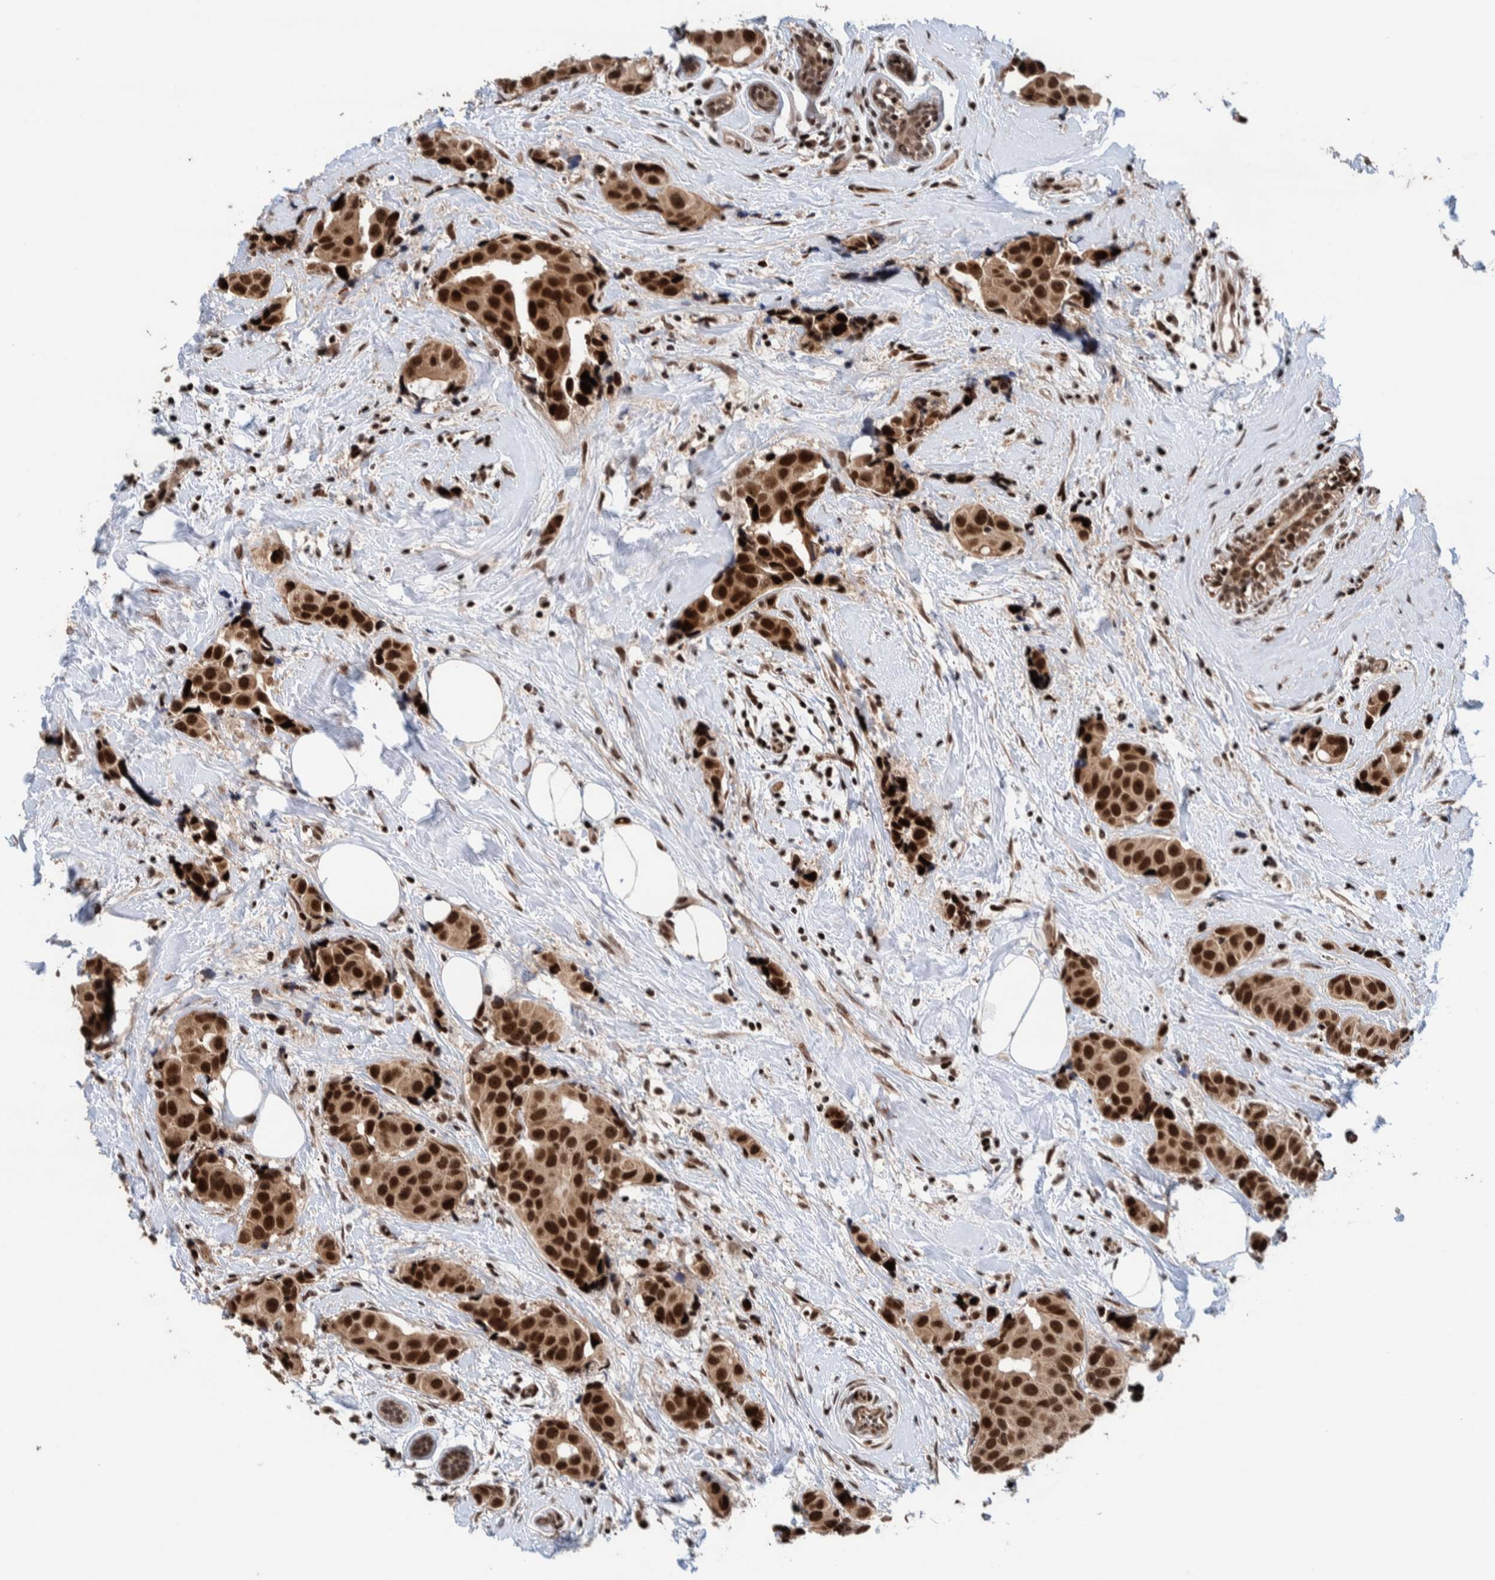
{"staining": {"intensity": "strong", "quantity": ">75%", "location": "nuclear"}, "tissue": "breast cancer", "cell_type": "Tumor cells", "image_type": "cancer", "snomed": [{"axis": "morphology", "description": "Normal tissue, NOS"}, {"axis": "morphology", "description": "Duct carcinoma"}, {"axis": "topography", "description": "Breast"}], "caption": "This histopathology image demonstrates immunohistochemistry staining of breast infiltrating ductal carcinoma, with high strong nuclear expression in approximately >75% of tumor cells.", "gene": "CHD4", "patient": {"sex": "female", "age": 39}}